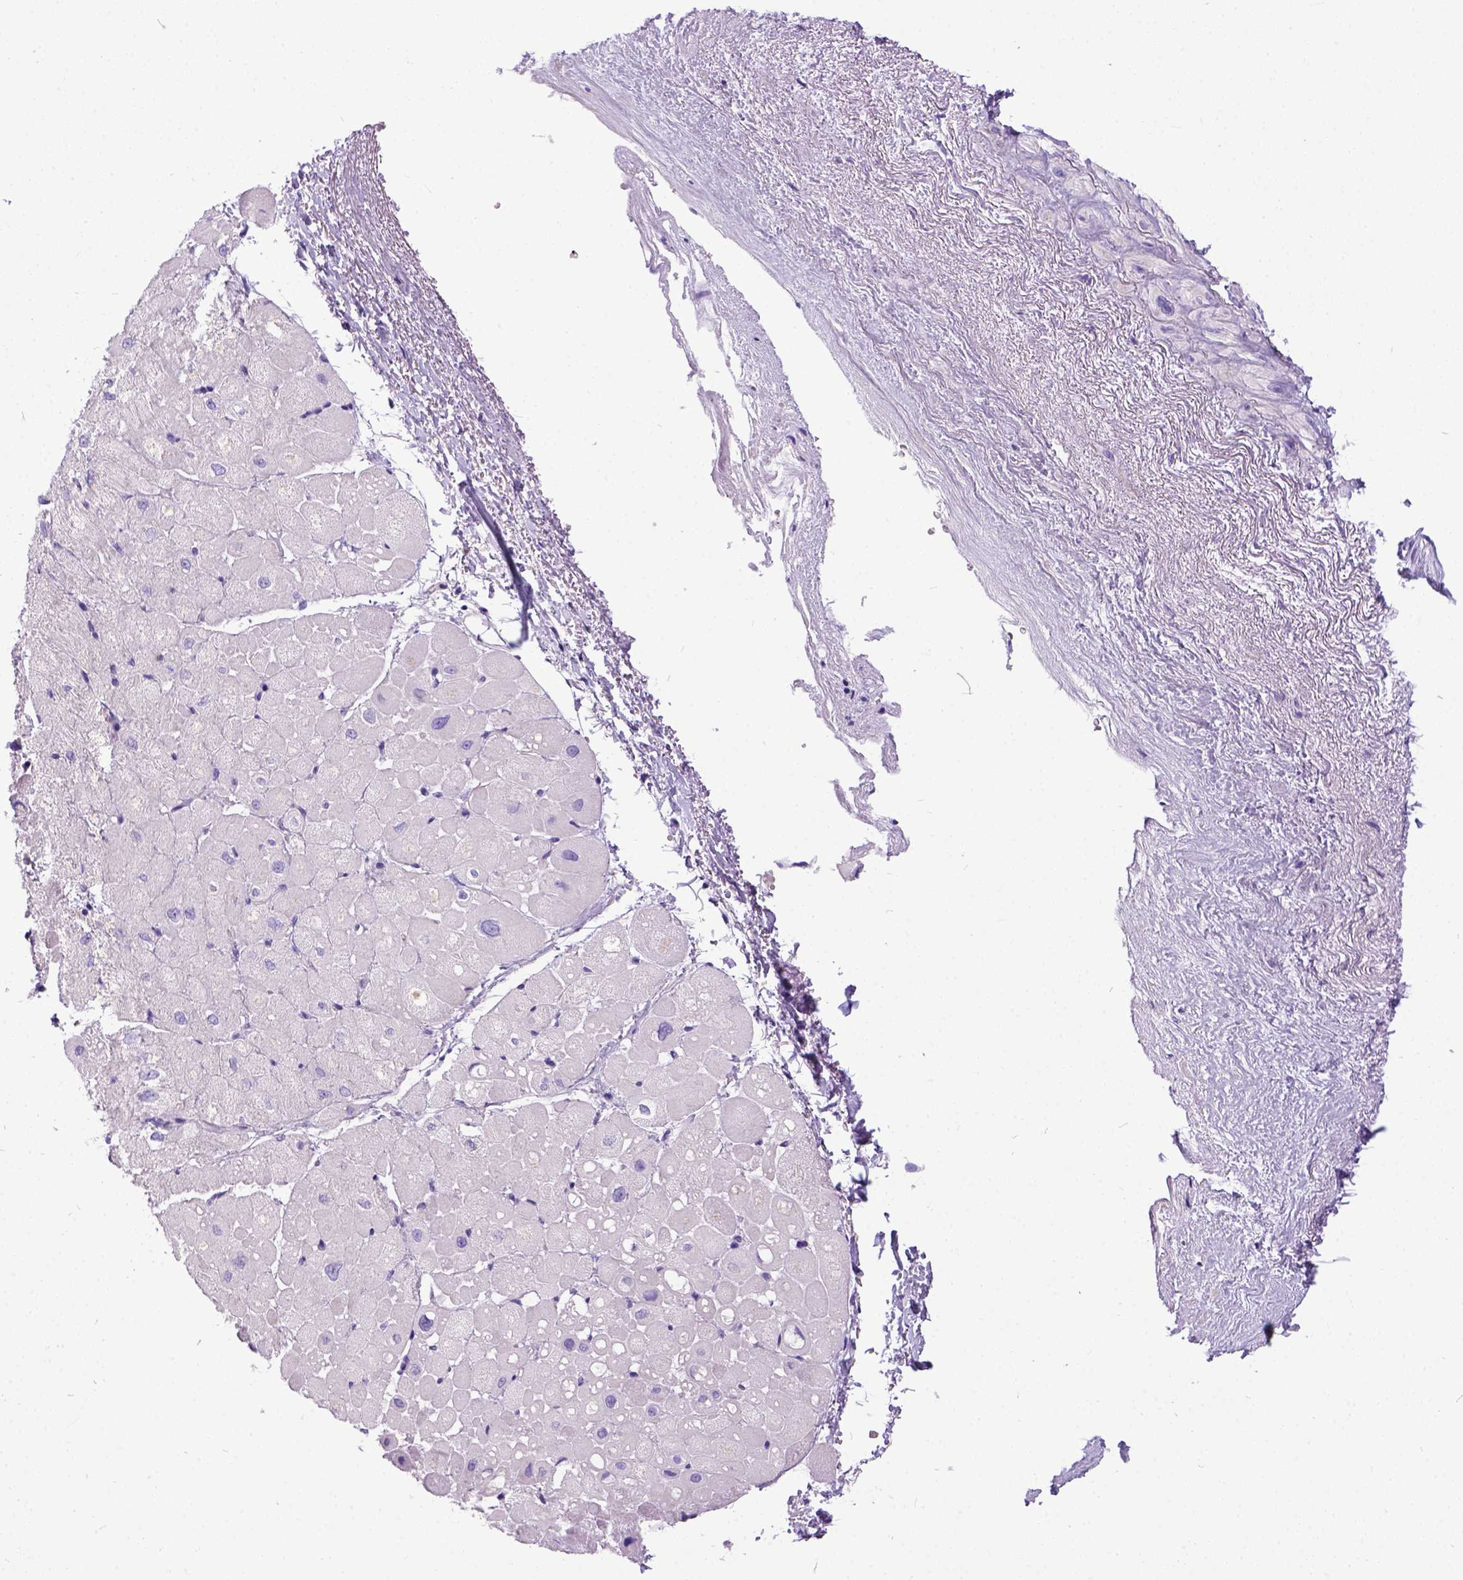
{"staining": {"intensity": "negative", "quantity": "none", "location": "none"}, "tissue": "heart muscle", "cell_type": "Cardiomyocytes", "image_type": "normal", "snomed": [{"axis": "morphology", "description": "Normal tissue, NOS"}, {"axis": "topography", "description": "Heart"}], "caption": "The image reveals no staining of cardiomyocytes in unremarkable heart muscle. (Brightfield microscopy of DAB (3,3'-diaminobenzidine) immunohistochemistry at high magnification).", "gene": "IGF2", "patient": {"sex": "male", "age": 62}}